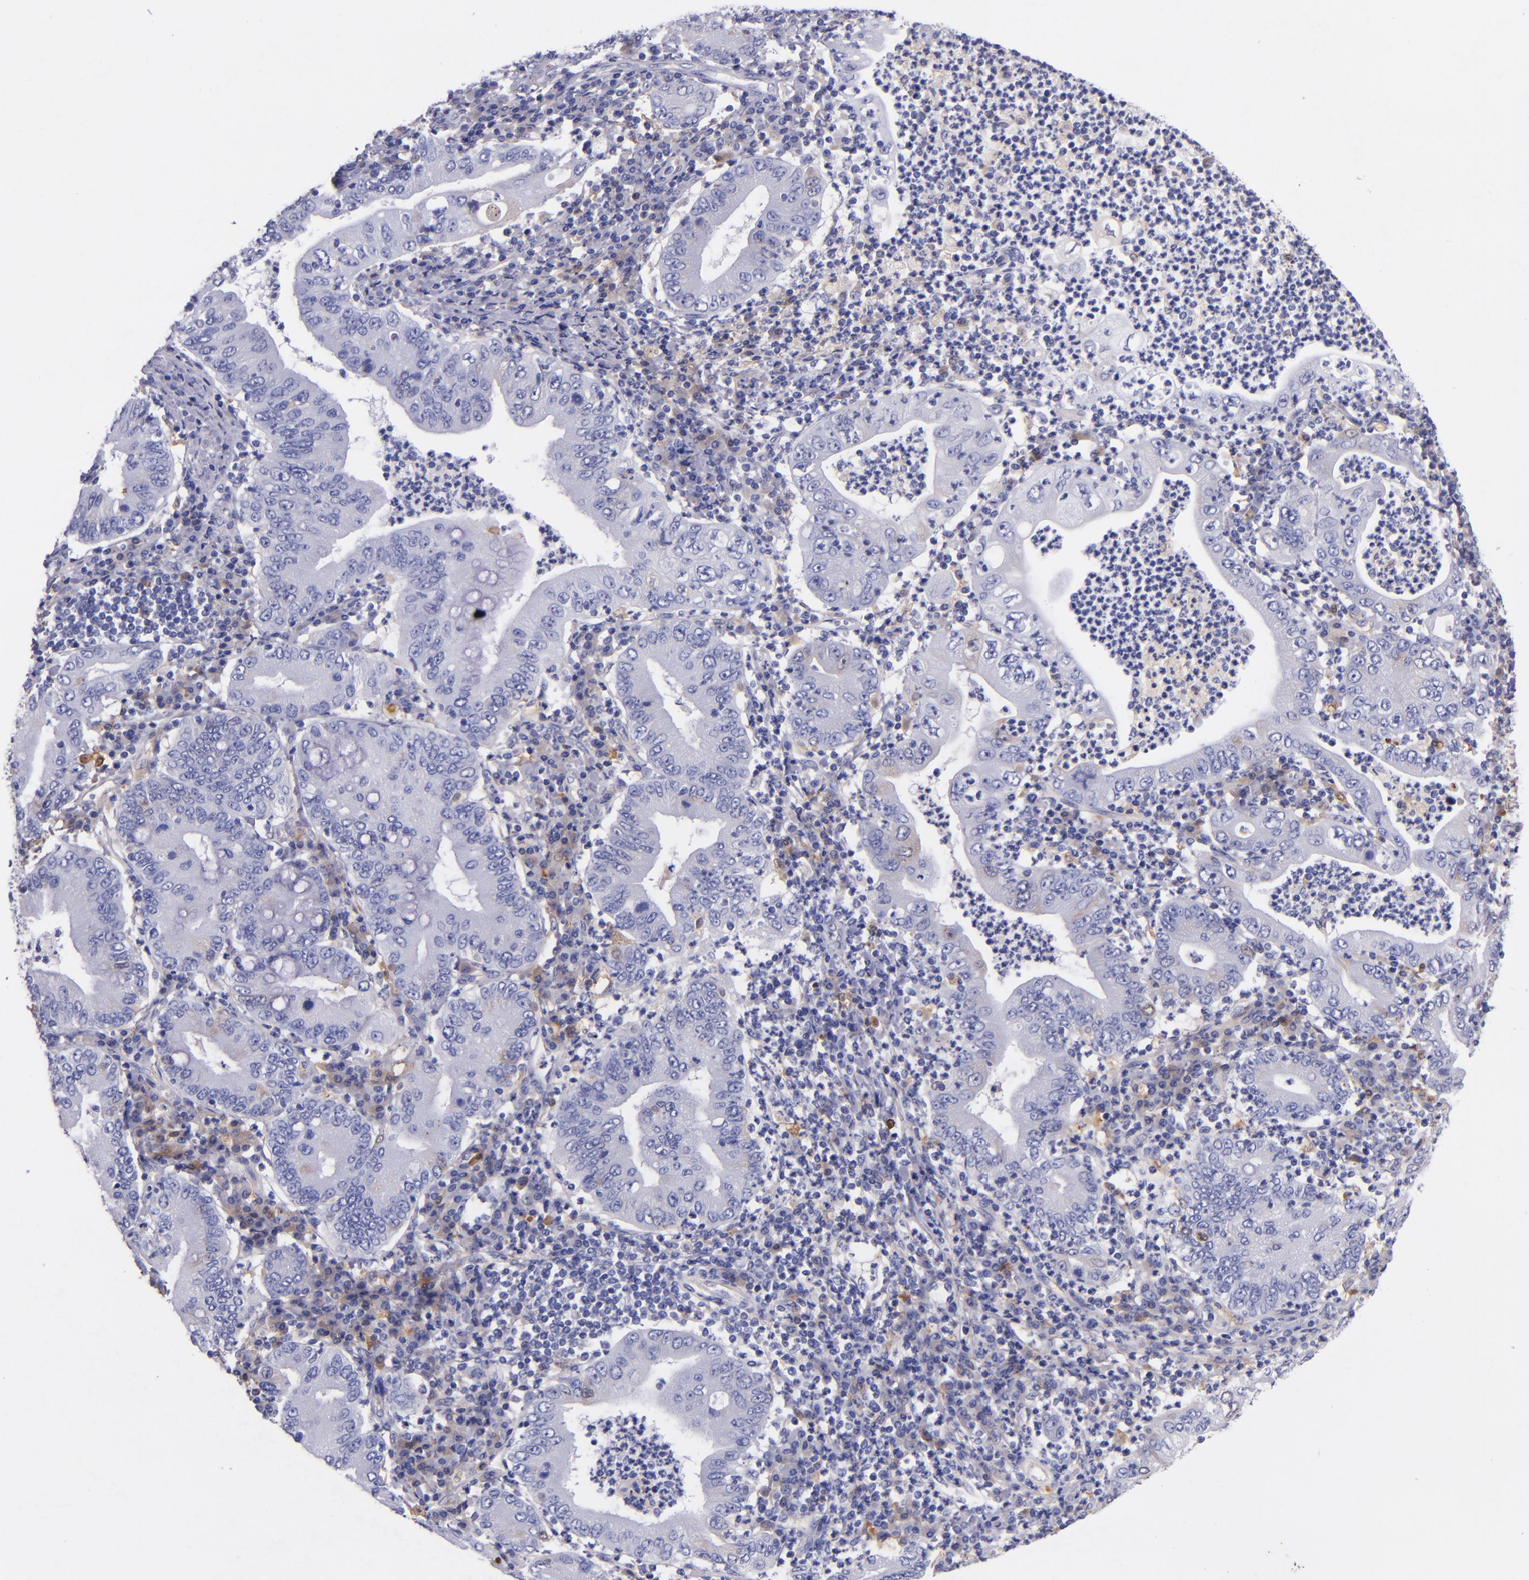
{"staining": {"intensity": "negative", "quantity": "none", "location": "none"}, "tissue": "stomach cancer", "cell_type": "Tumor cells", "image_type": "cancer", "snomed": [{"axis": "morphology", "description": "Normal tissue, NOS"}, {"axis": "morphology", "description": "Adenocarcinoma, NOS"}, {"axis": "topography", "description": "Esophagus"}, {"axis": "topography", "description": "Stomach, upper"}, {"axis": "topography", "description": "Peripheral nerve tissue"}], "caption": "The micrograph reveals no significant positivity in tumor cells of adenocarcinoma (stomach).", "gene": "IVL", "patient": {"sex": "male", "age": 62}}